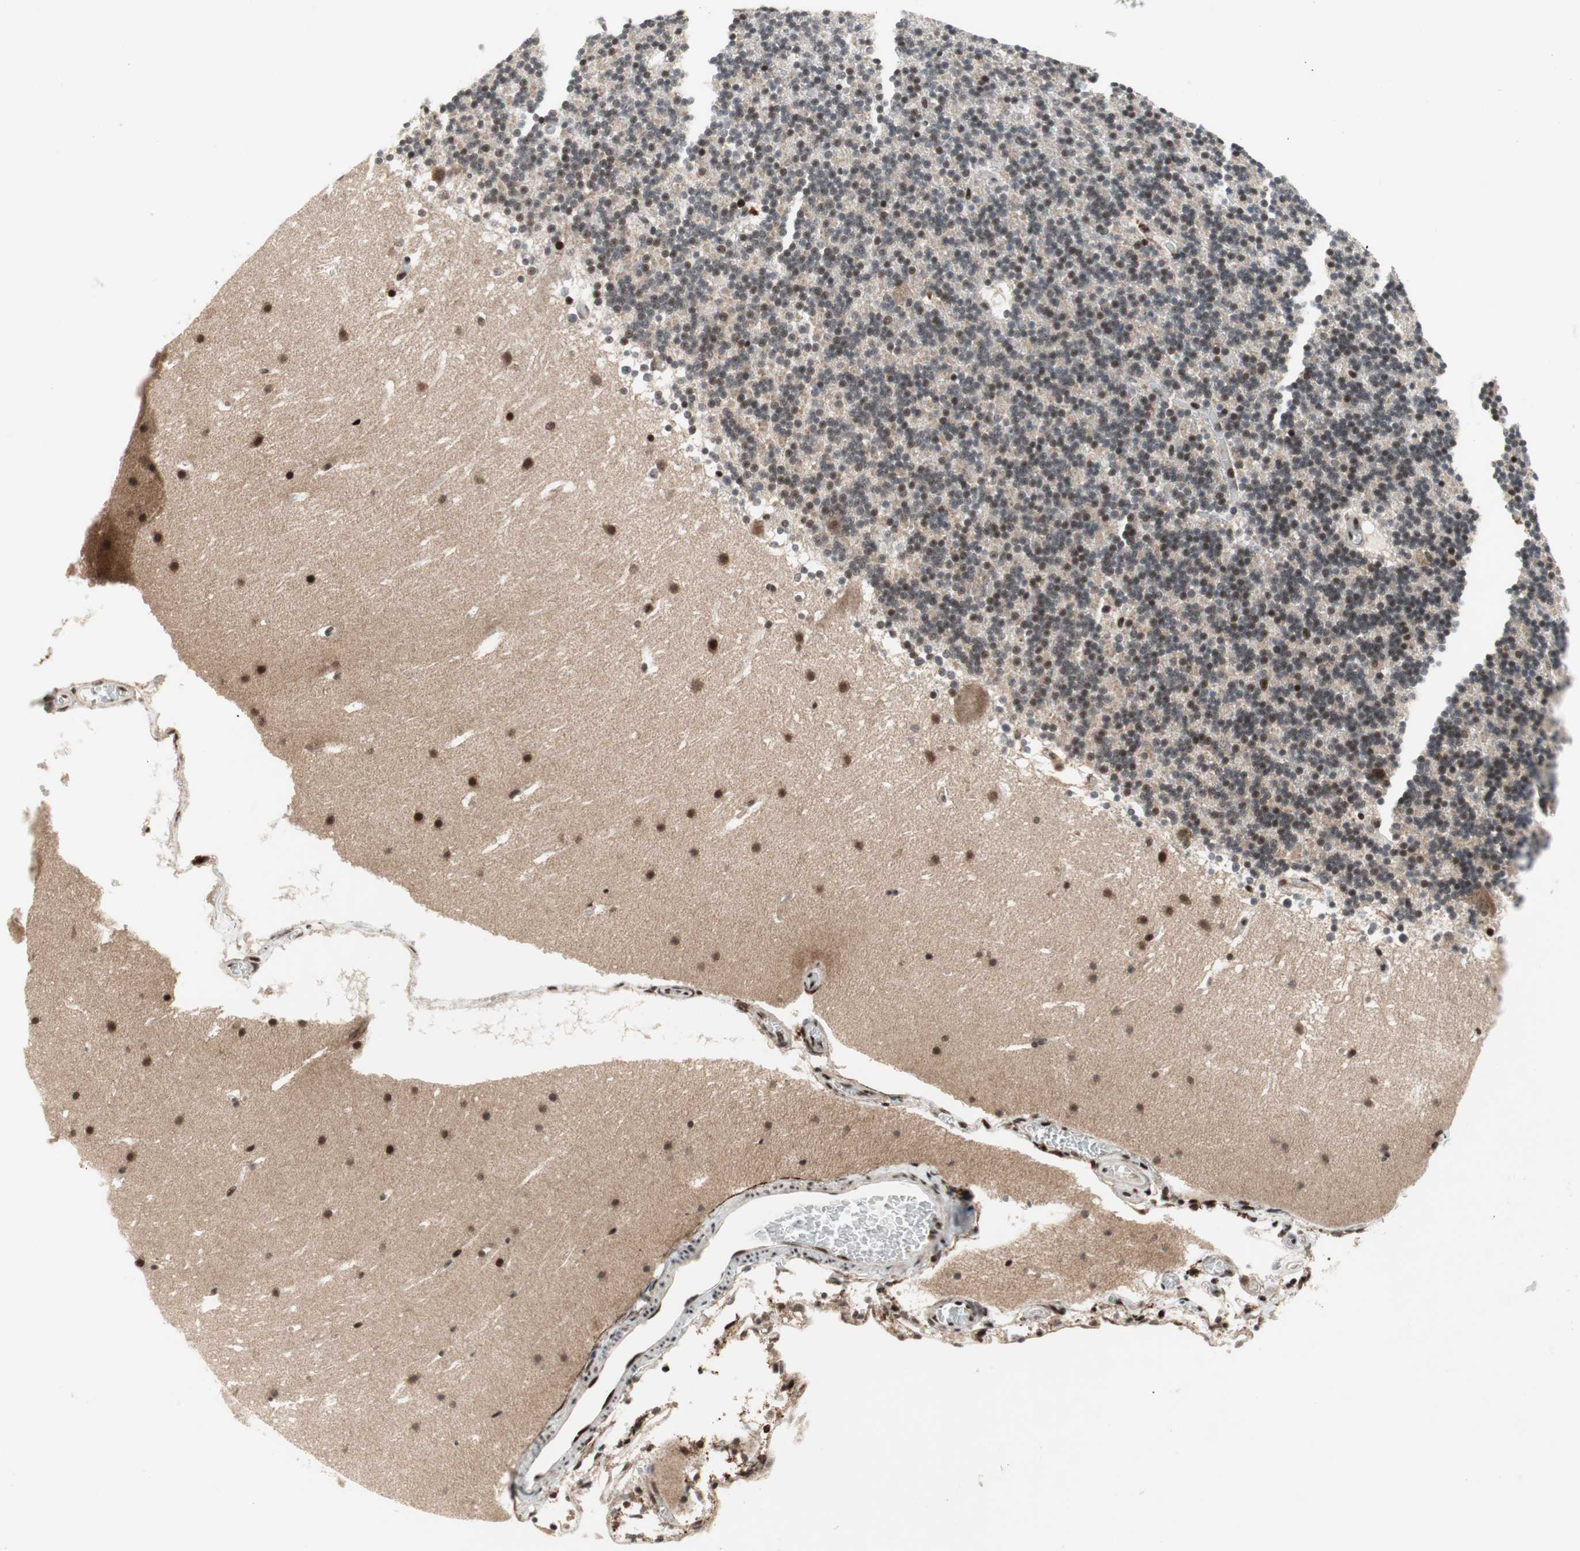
{"staining": {"intensity": "moderate", "quantity": "<25%", "location": "nuclear"}, "tissue": "cerebellum", "cell_type": "Cells in granular layer", "image_type": "normal", "snomed": [{"axis": "morphology", "description": "Normal tissue, NOS"}, {"axis": "topography", "description": "Cerebellum"}], "caption": "DAB immunohistochemical staining of normal human cerebellum exhibits moderate nuclear protein staining in about <25% of cells in granular layer.", "gene": "TCF12", "patient": {"sex": "male", "age": 45}}